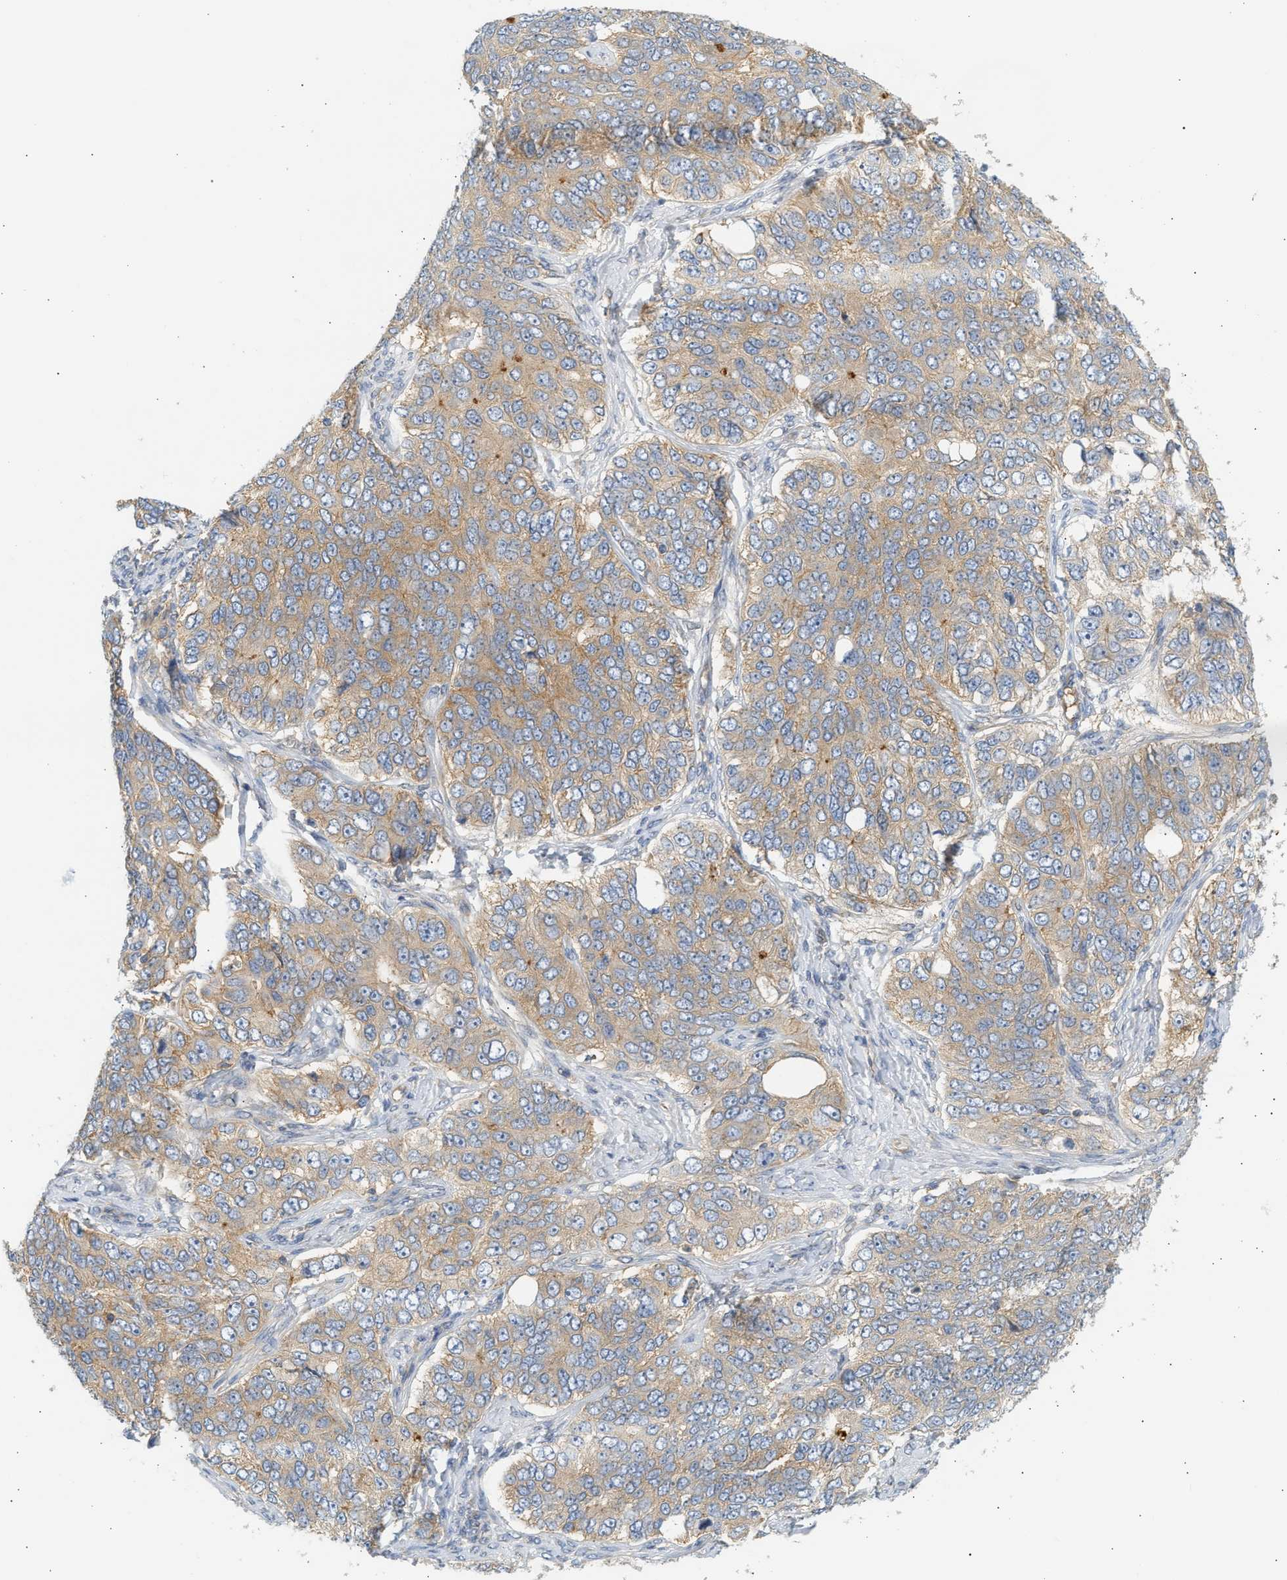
{"staining": {"intensity": "moderate", "quantity": ">75%", "location": "cytoplasmic/membranous"}, "tissue": "ovarian cancer", "cell_type": "Tumor cells", "image_type": "cancer", "snomed": [{"axis": "morphology", "description": "Carcinoma, endometroid"}, {"axis": "topography", "description": "Ovary"}], "caption": "The image demonstrates a brown stain indicating the presence of a protein in the cytoplasmic/membranous of tumor cells in ovarian cancer.", "gene": "PAFAH1B1", "patient": {"sex": "female", "age": 51}}